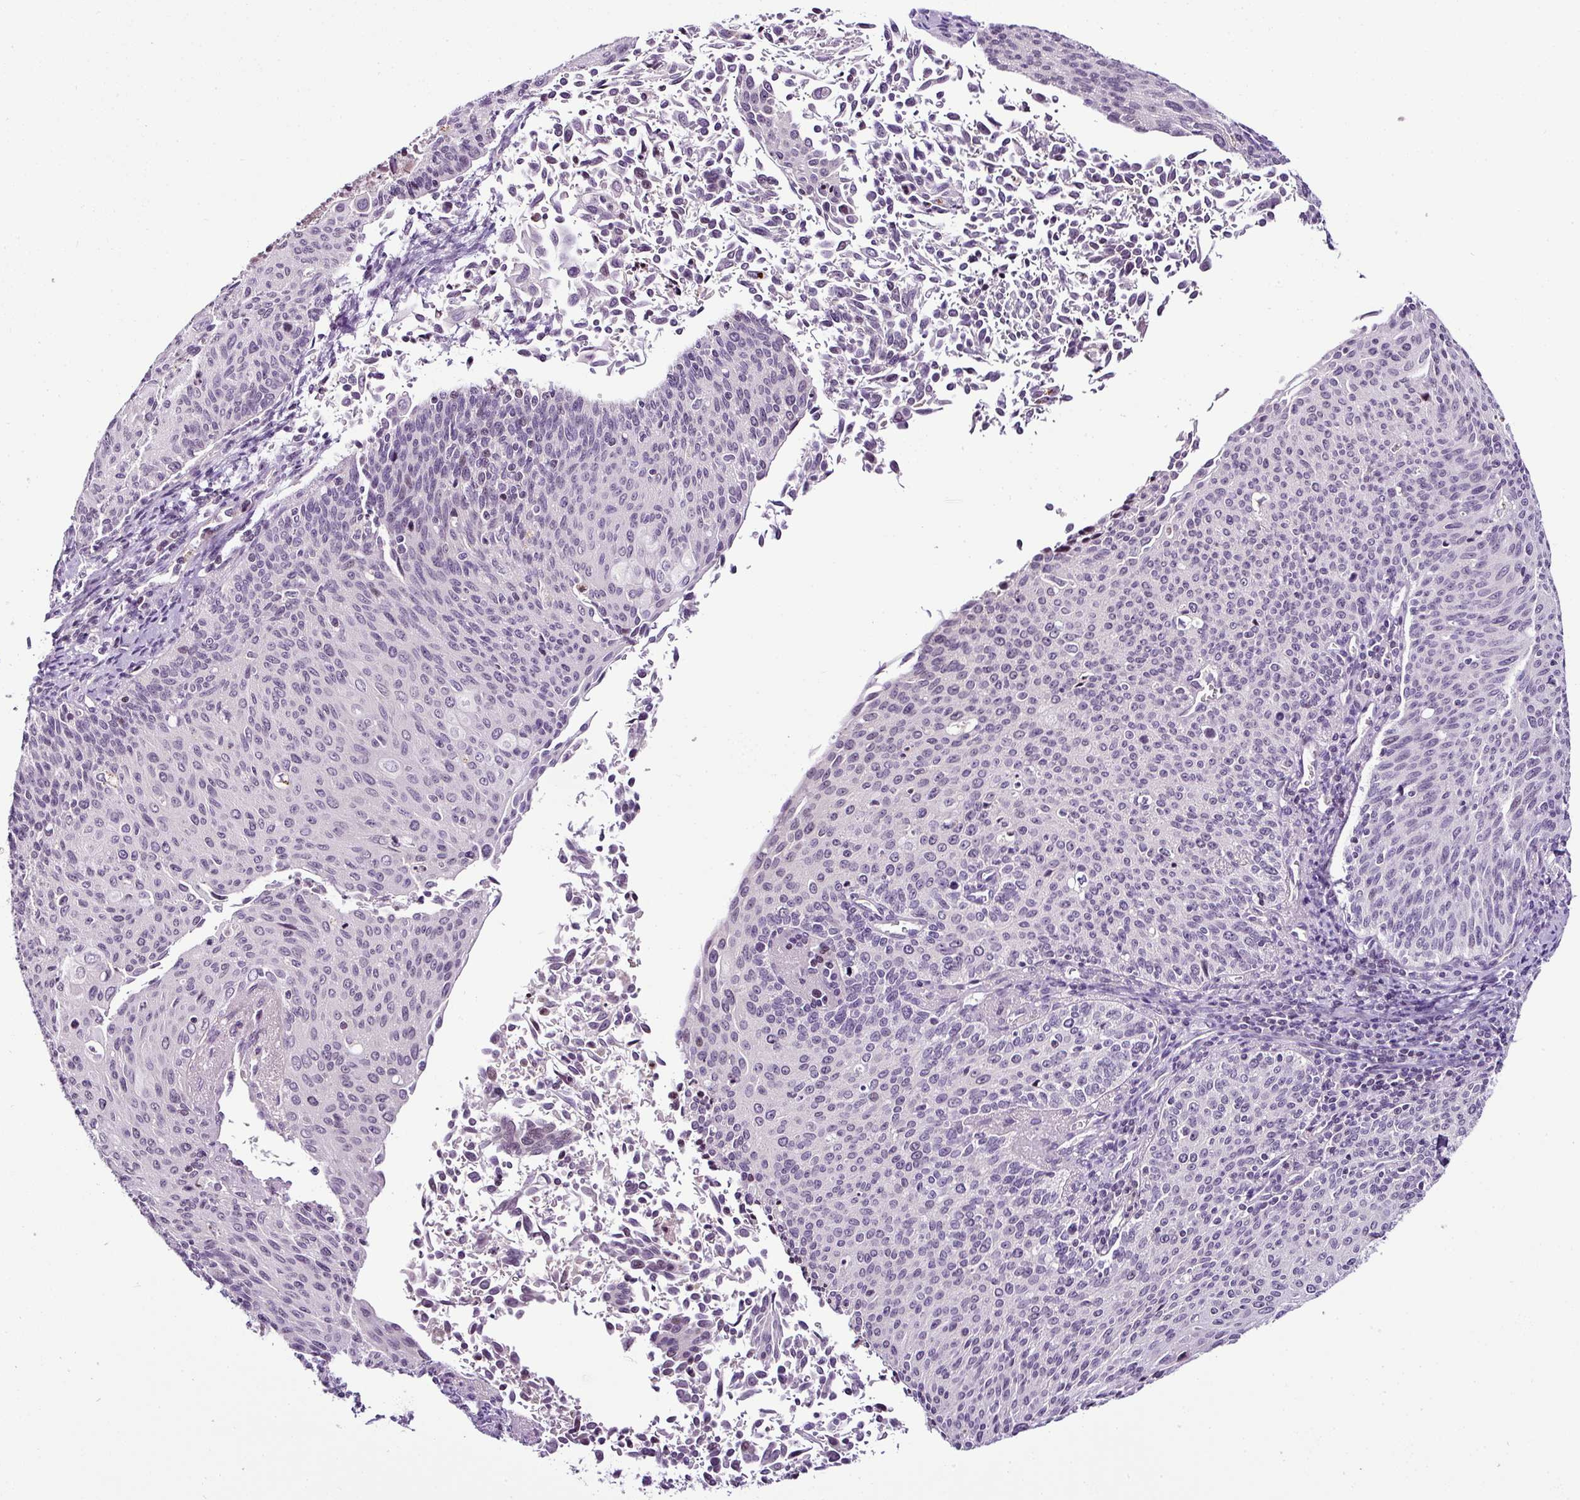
{"staining": {"intensity": "negative", "quantity": "none", "location": "none"}, "tissue": "cervical cancer", "cell_type": "Tumor cells", "image_type": "cancer", "snomed": [{"axis": "morphology", "description": "Squamous cell carcinoma, NOS"}, {"axis": "topography", "description": "Cervix"}], "caption": "Immunohistochemical staining of human cervical squamous cell carcinoma reveals no significant staining in tumor cells. (Immunohistochemistry (ihc), brightfield microscopy, high magnification).", "gene": "TEX30", "patient": {"sex": "female", "age": 55}}